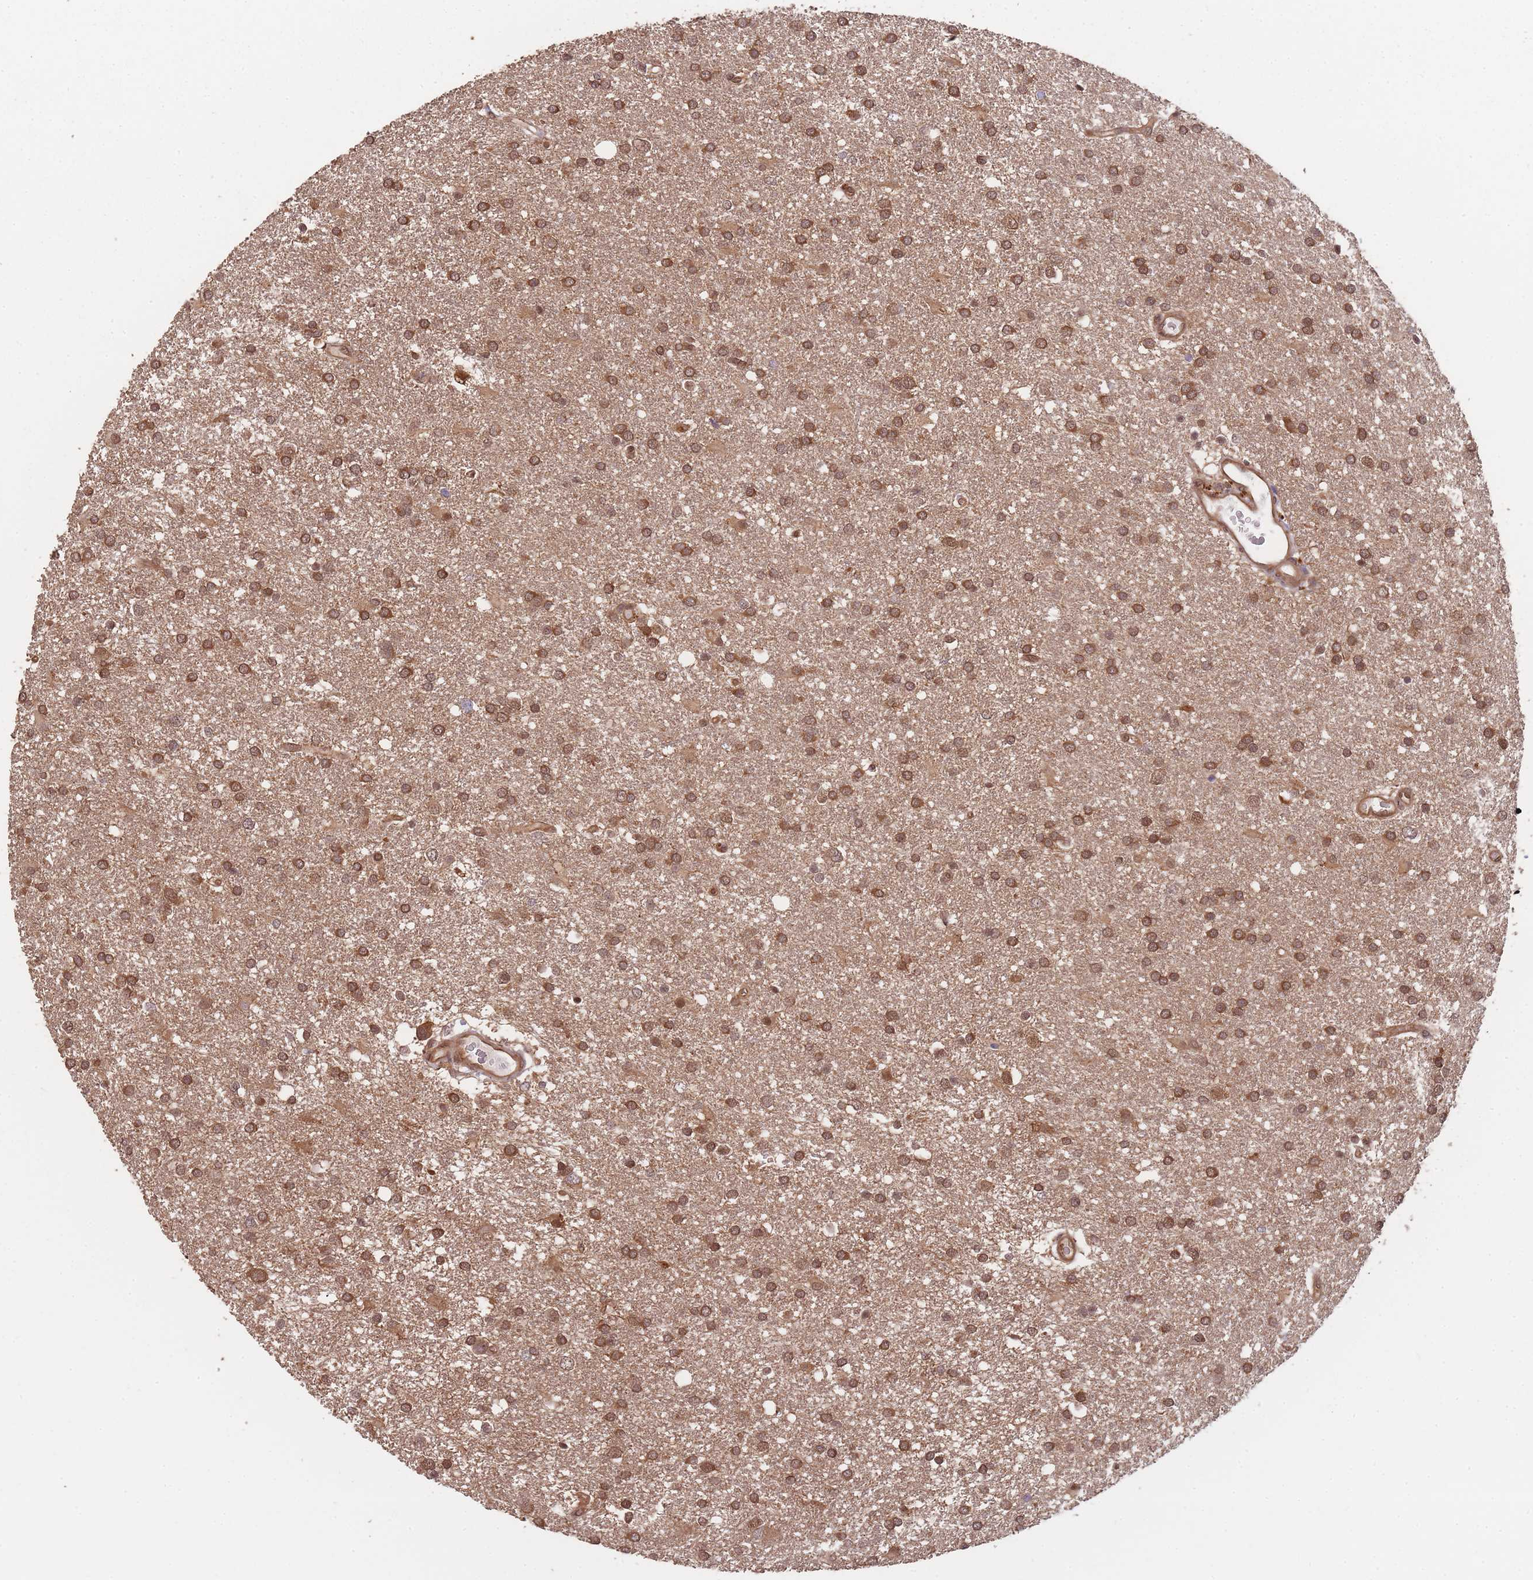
{"staining": {"intensity": "moderate", "quantity": ">75%", "location": "cytoplasmic/membranous"}, "tissue": "glioma", "cell_type": "Tumor cells", "image_type": "cancer", "snomed": [{"axis": "morphology", "description": "Glioma, malignant, Low grade"}, {"axis": "topography", "description": "Brain"}], "caption": "Low-grade glioma (malignant) tissue reveals moderate cytoplasmic/membranous staining in about >75% of tumor cells", "gene": "PPP6R3", "patient": {"sex": "female", "age": 32}}